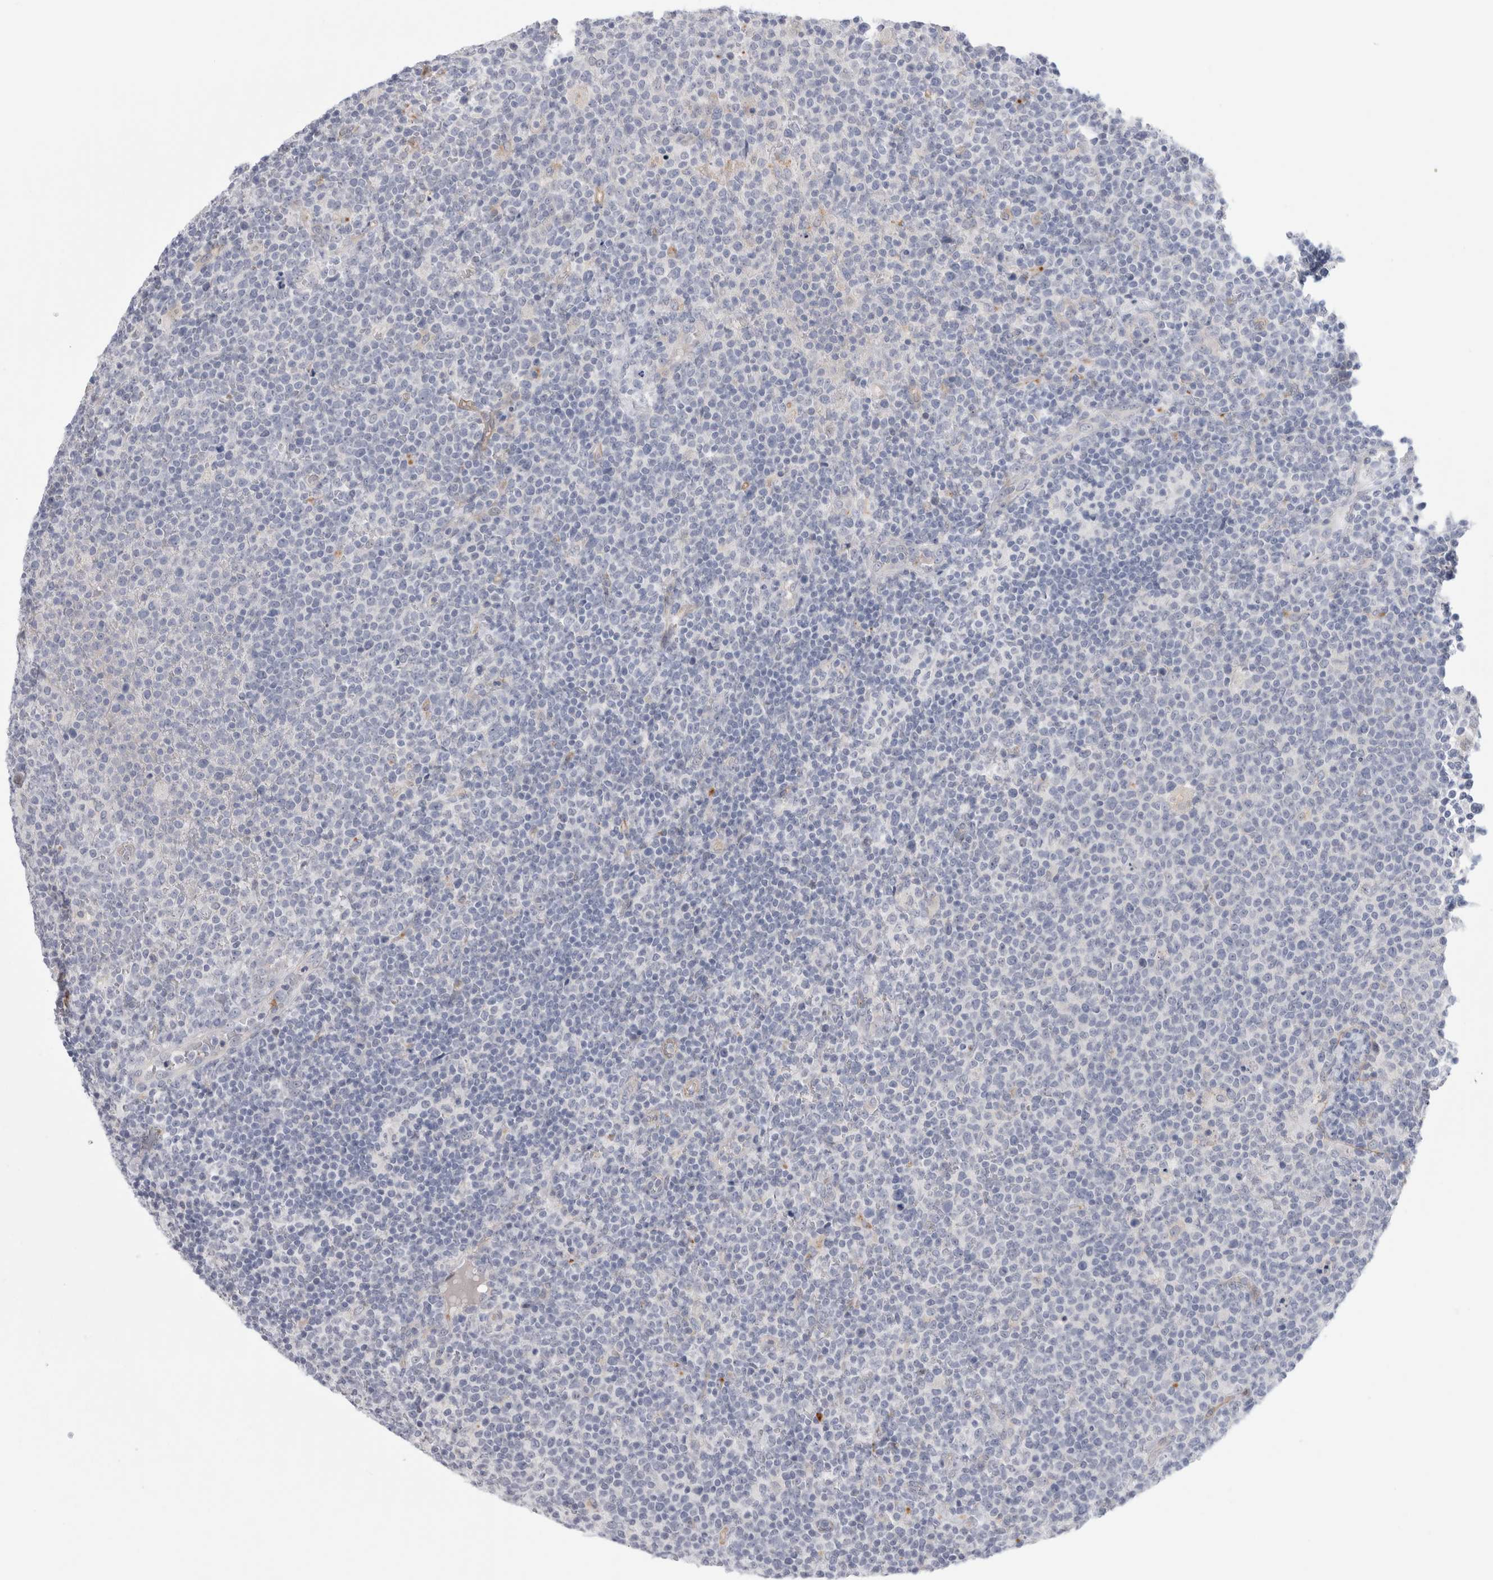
{"staining": {"intensity": "negative", "quantity": "none", "location": "none"}, "tissue": "lymphoma", "cell_type": "Tumor cells", "image_type": "cancer", "snomed": [{"axis": "morphology", "description": "Malignant lymphoma, non-Hodgkin's type, High grade"}, {"axis": "topography", "description": "Lymph node"}], "caption": "Immunohistochemistry (IHC) of lymphoma displays no positivity in tumor cells.", "gene": "ANKMY1", "patient": {"sex": "male", "age": 61}}